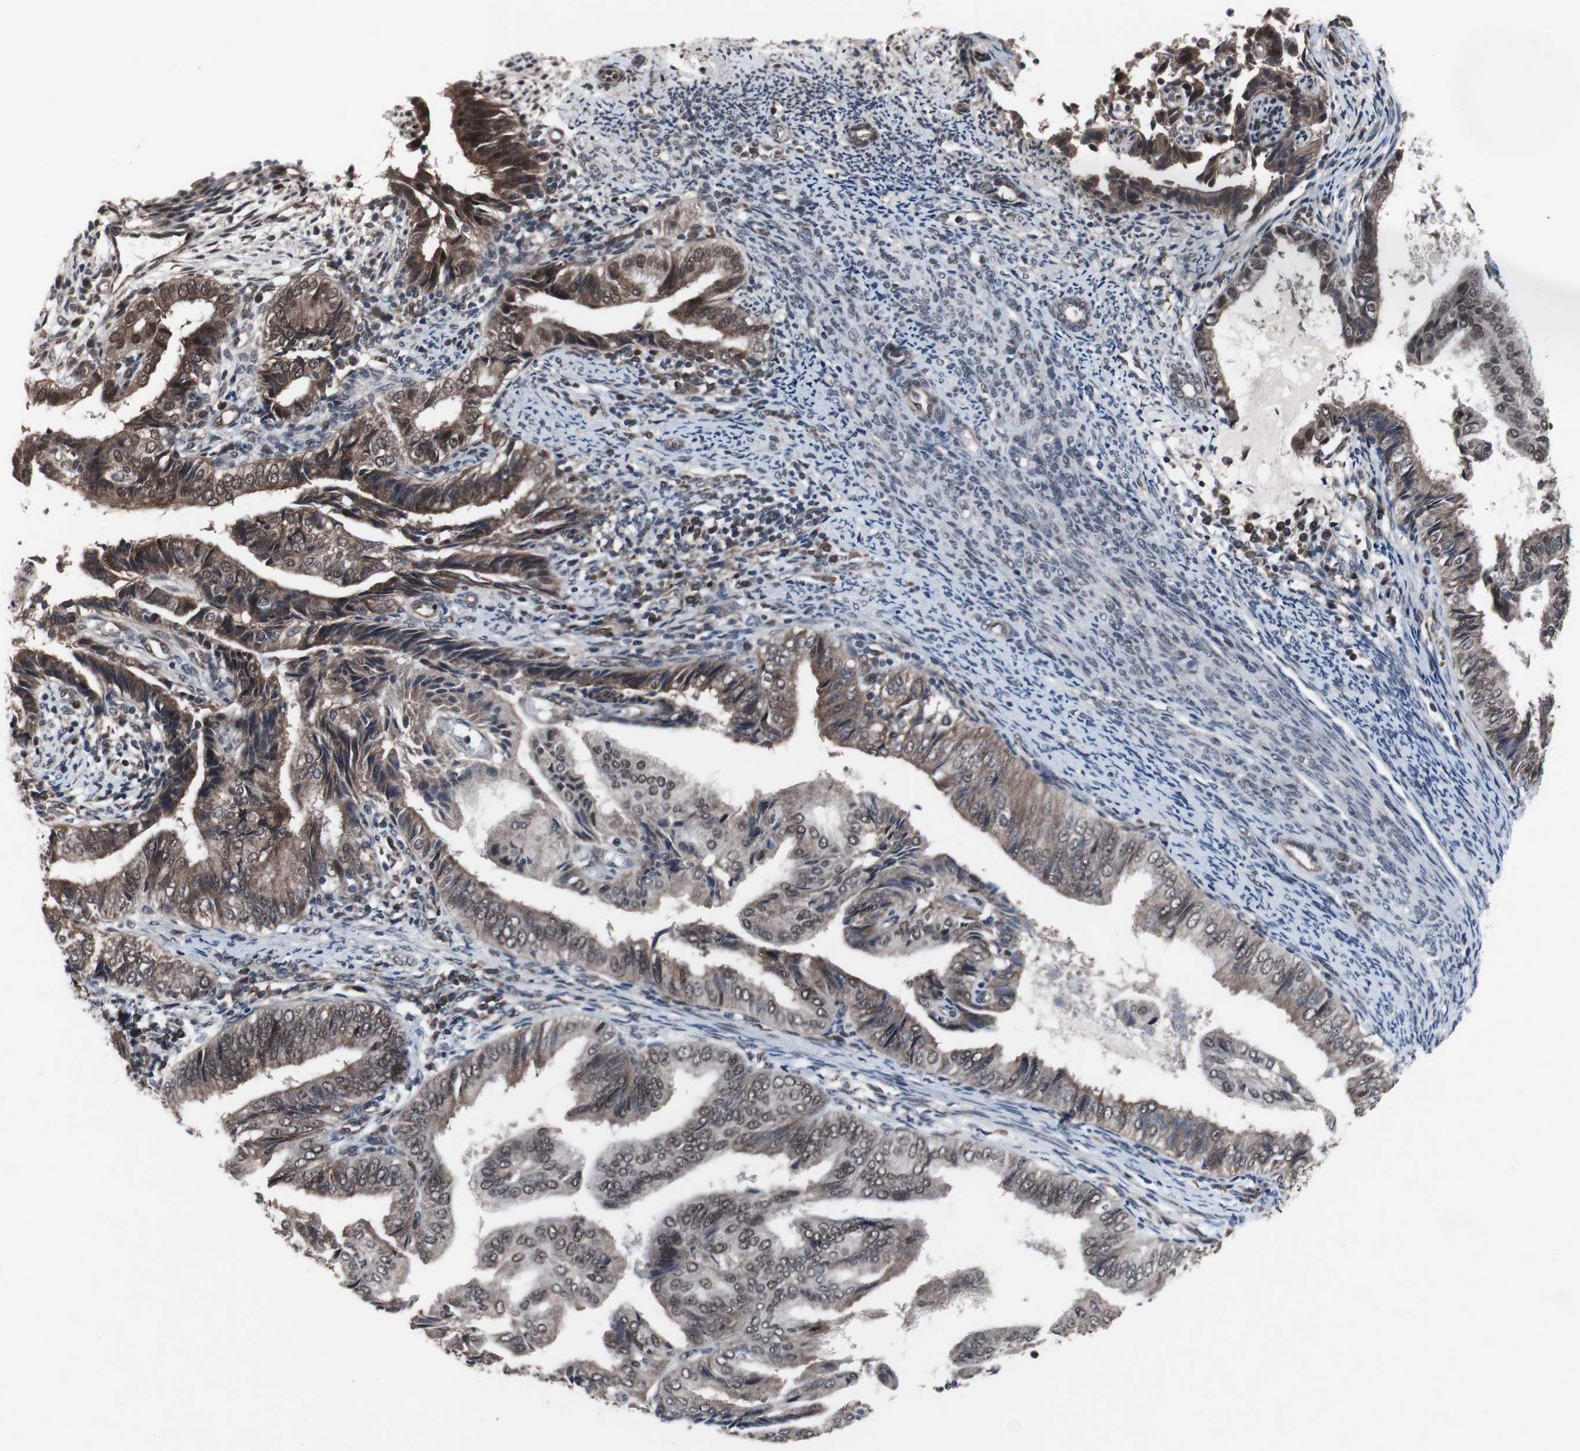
{"staining": {"intensity": "strong", "quantity": "25%-75%", "location": "cytoplasmic/membranous,nuclear"}, "tissue": "endometrial cancer", "cell_type": "Tumor cells", "image_type": "cancer", "snomed": [{"axis": "morphology", "description": "Adenocarcinoma, NOS"}, {"axis": "topography", "description": "Endometrium"}], "caption": "Protein expression analysis of endometrial adenocarcinoma reveals strong cytoplasmic/membranous and nuclear positivity in approximately 25%-75% of tumor cells. (DAB (3,3'-diaminobenzidine) IHC, brown staining for protein, blue staining for nuclei).", "gene": "GTF2F2", "patient": {"sex": "female", "age": 58}}